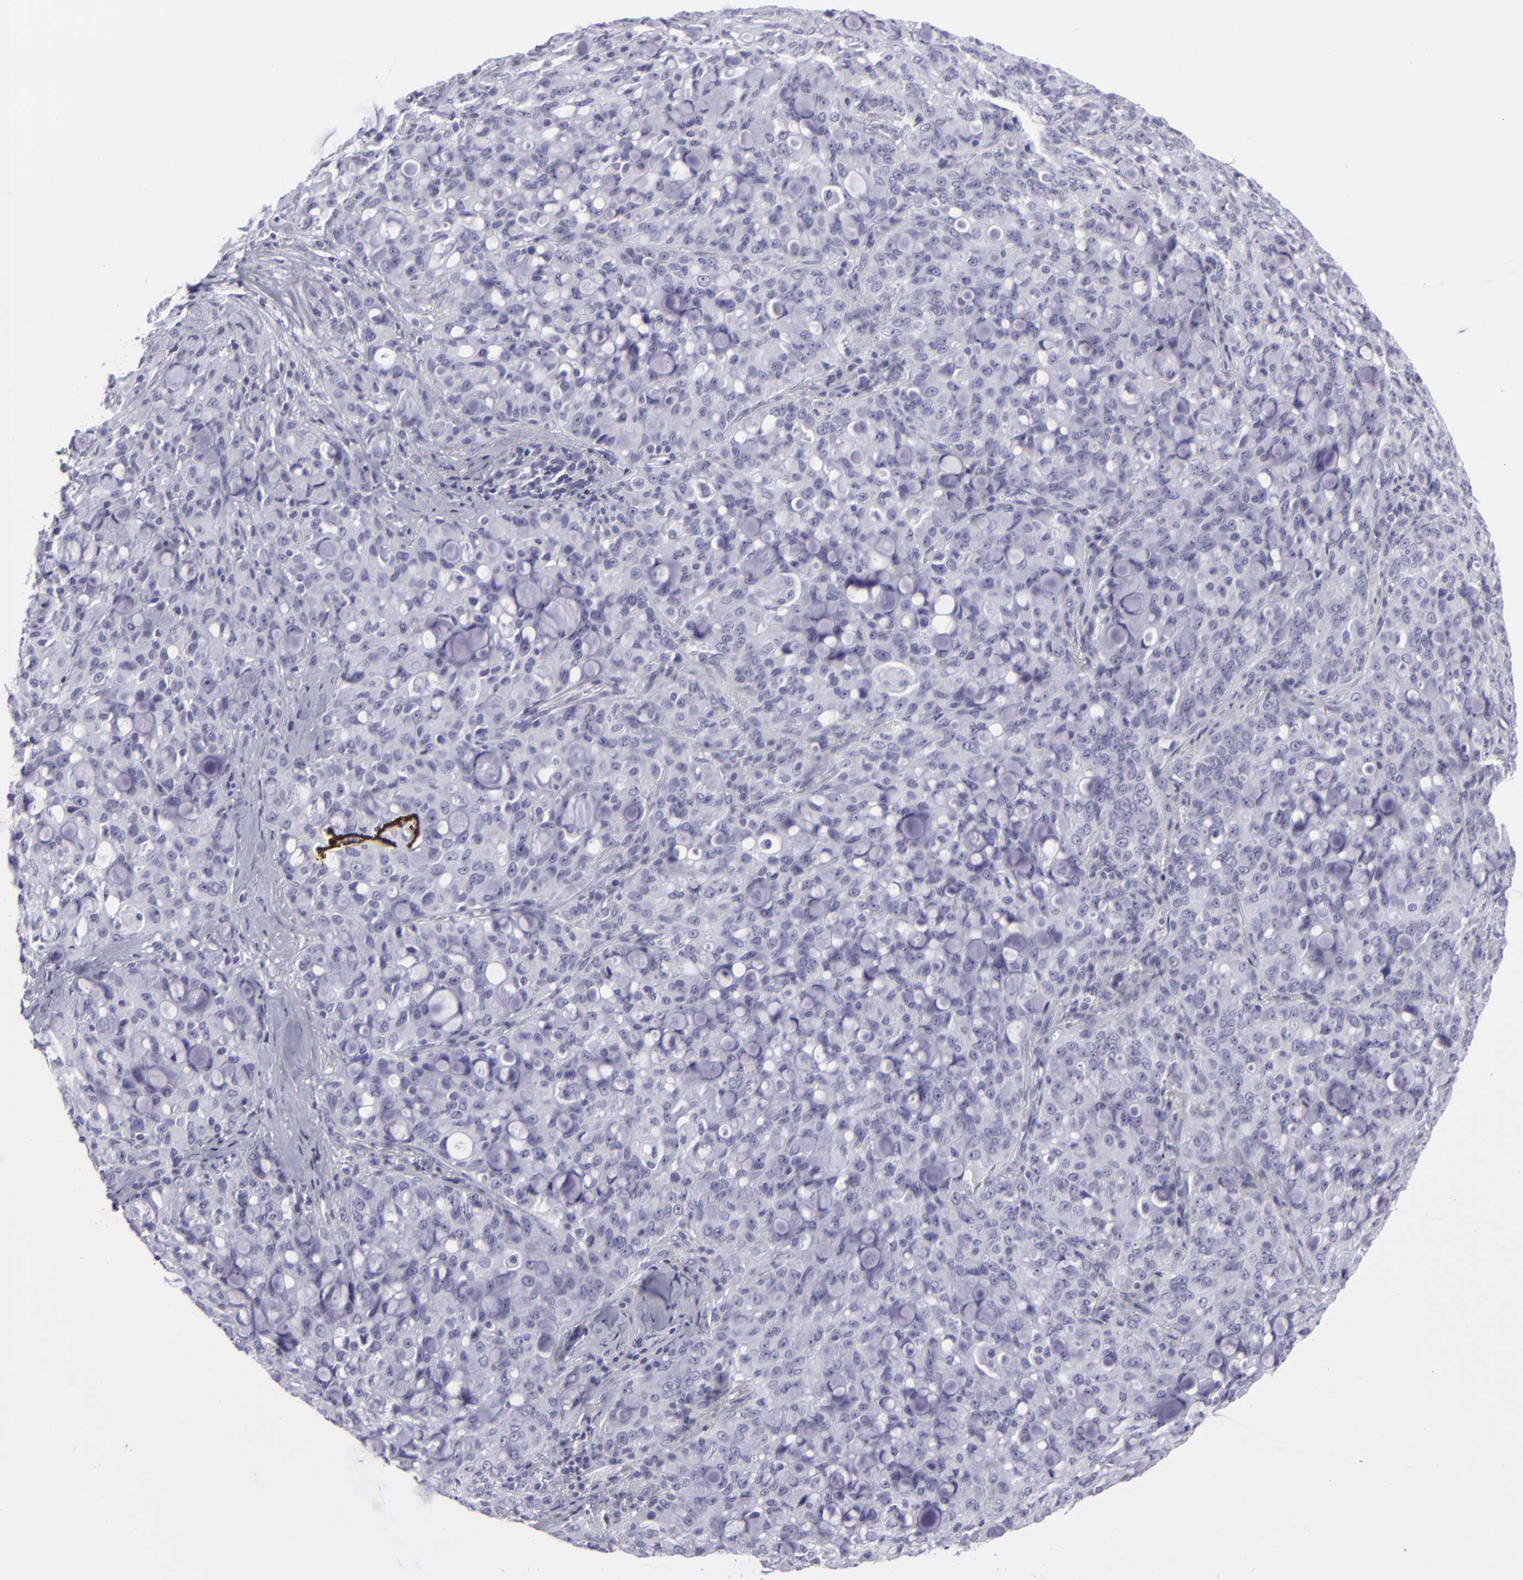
{"staining": {"intensity": "negative", "quantity": "none", "location": "none"}, "tissue": "lung cancer", "cell_type": "Tumor cells", "image_type": "cancer", "snomed": [{"axis": "morphology", "description": "Adenocarcinoma, NOS"}, {"axis": "topography", "description": "Lung"}], "caption": "IHC histopathology image of human lung adenocarcinoma stained for a protein (brown), which demonstrates no staining in tumor cells. Brightfield microscopy of immunohistochemistry stained with DAB (brown) and hematoxylin (blue), captured at high magnification.", "gene": "KRT1", "patient": {"sex": "female", "age": 44}}